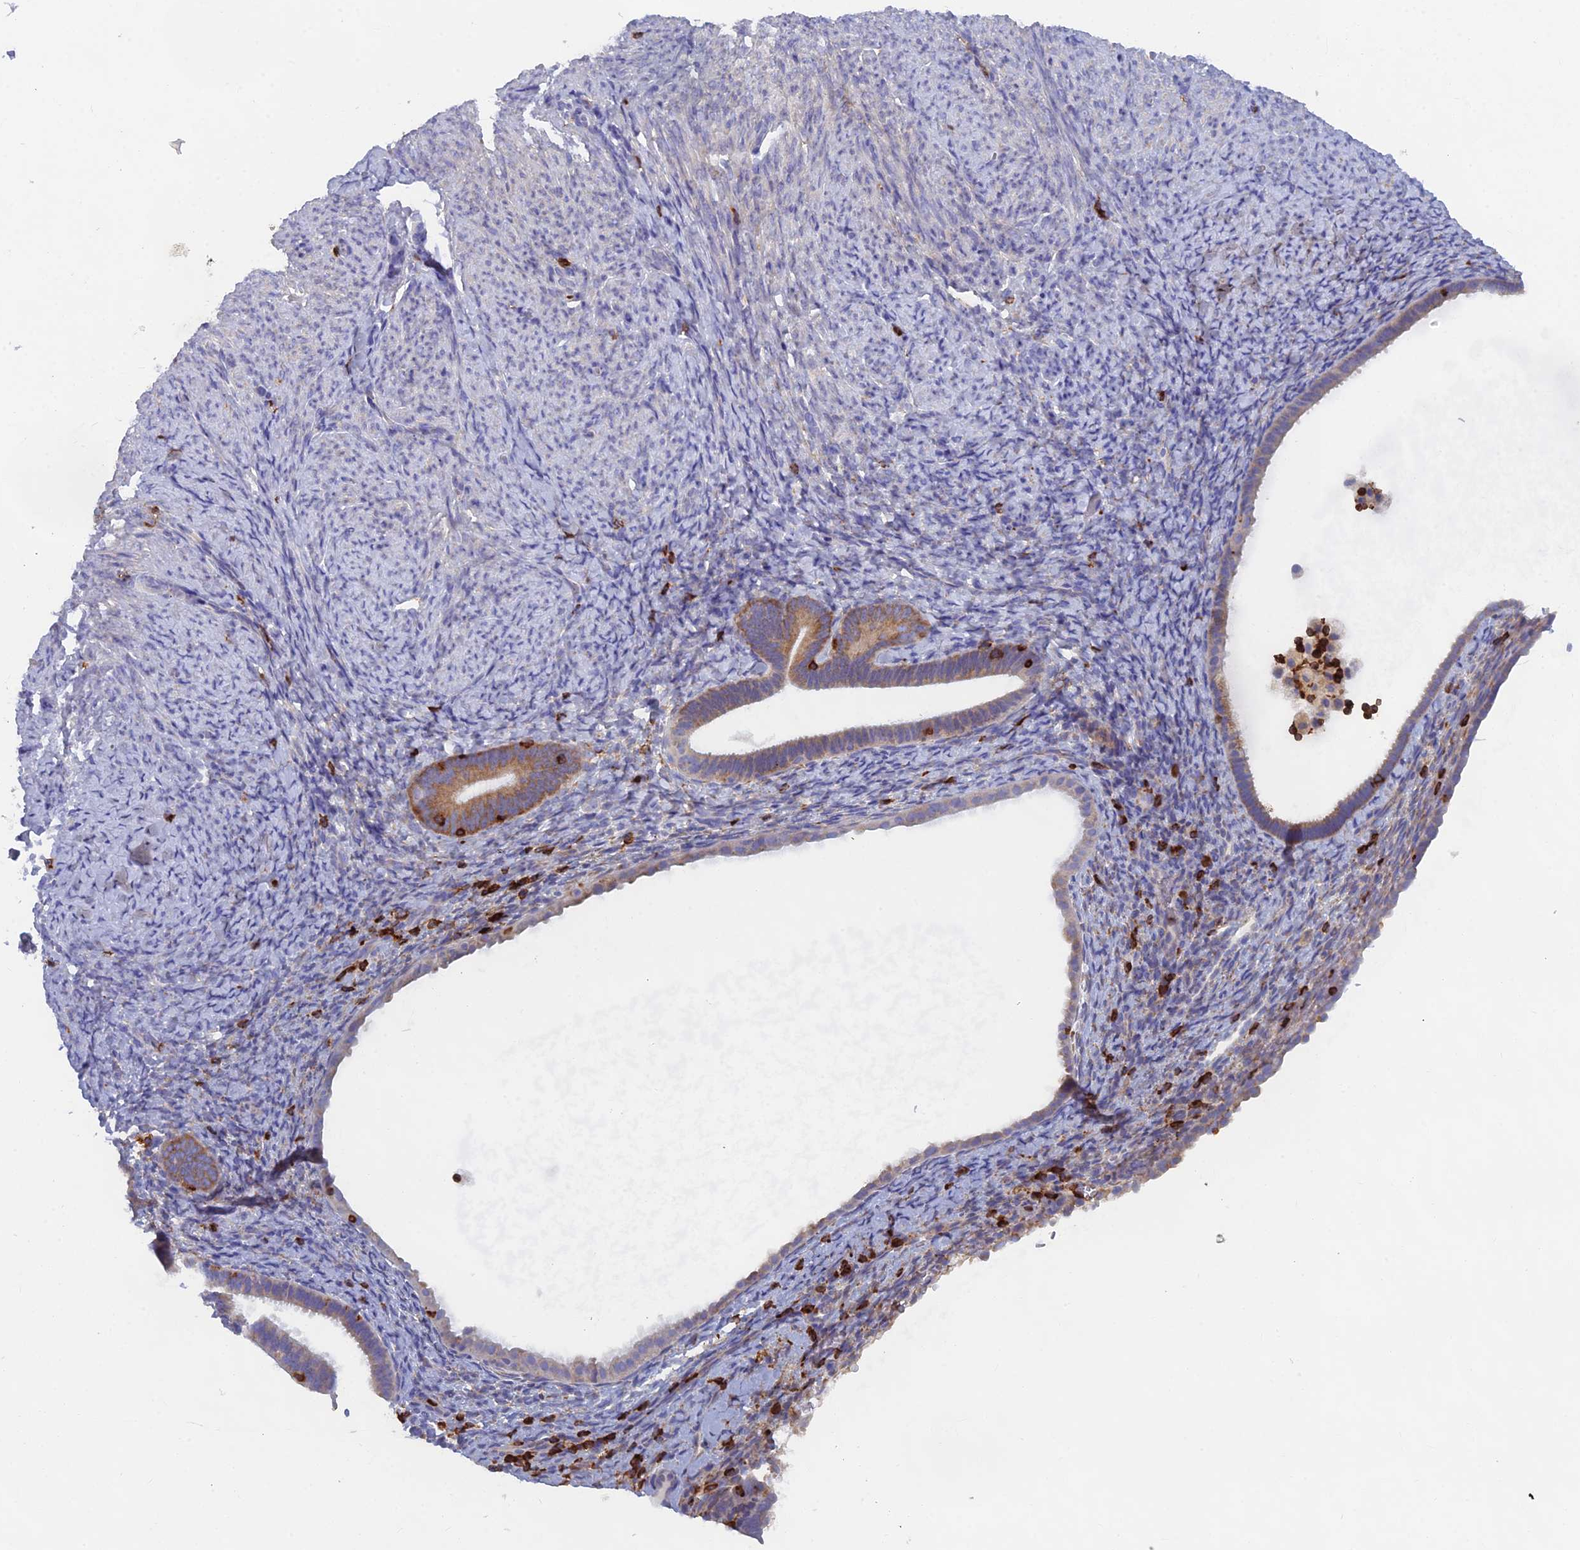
{"staining": {"intensity": "negative", "quantity": "none", "location": "none"}, "tissue": "endometrium", "cell_type": "Cells in endometrial stroma", "image_type": "normal", "snomed": [{"axis": "morphology", "description": "Normal tissue, NOS"}, {"axis": "topography", "description": "Endometrium"}], "caption": "IHC of unremarkable endometrium reveals no positivity in cells in endometrial stroma. (DAB (3,3'-diaminobenzidine) IHC with hematoxylin counter stain).", "gene": "ABI3BP", "patient": {"sex": "female", "age": 65}}